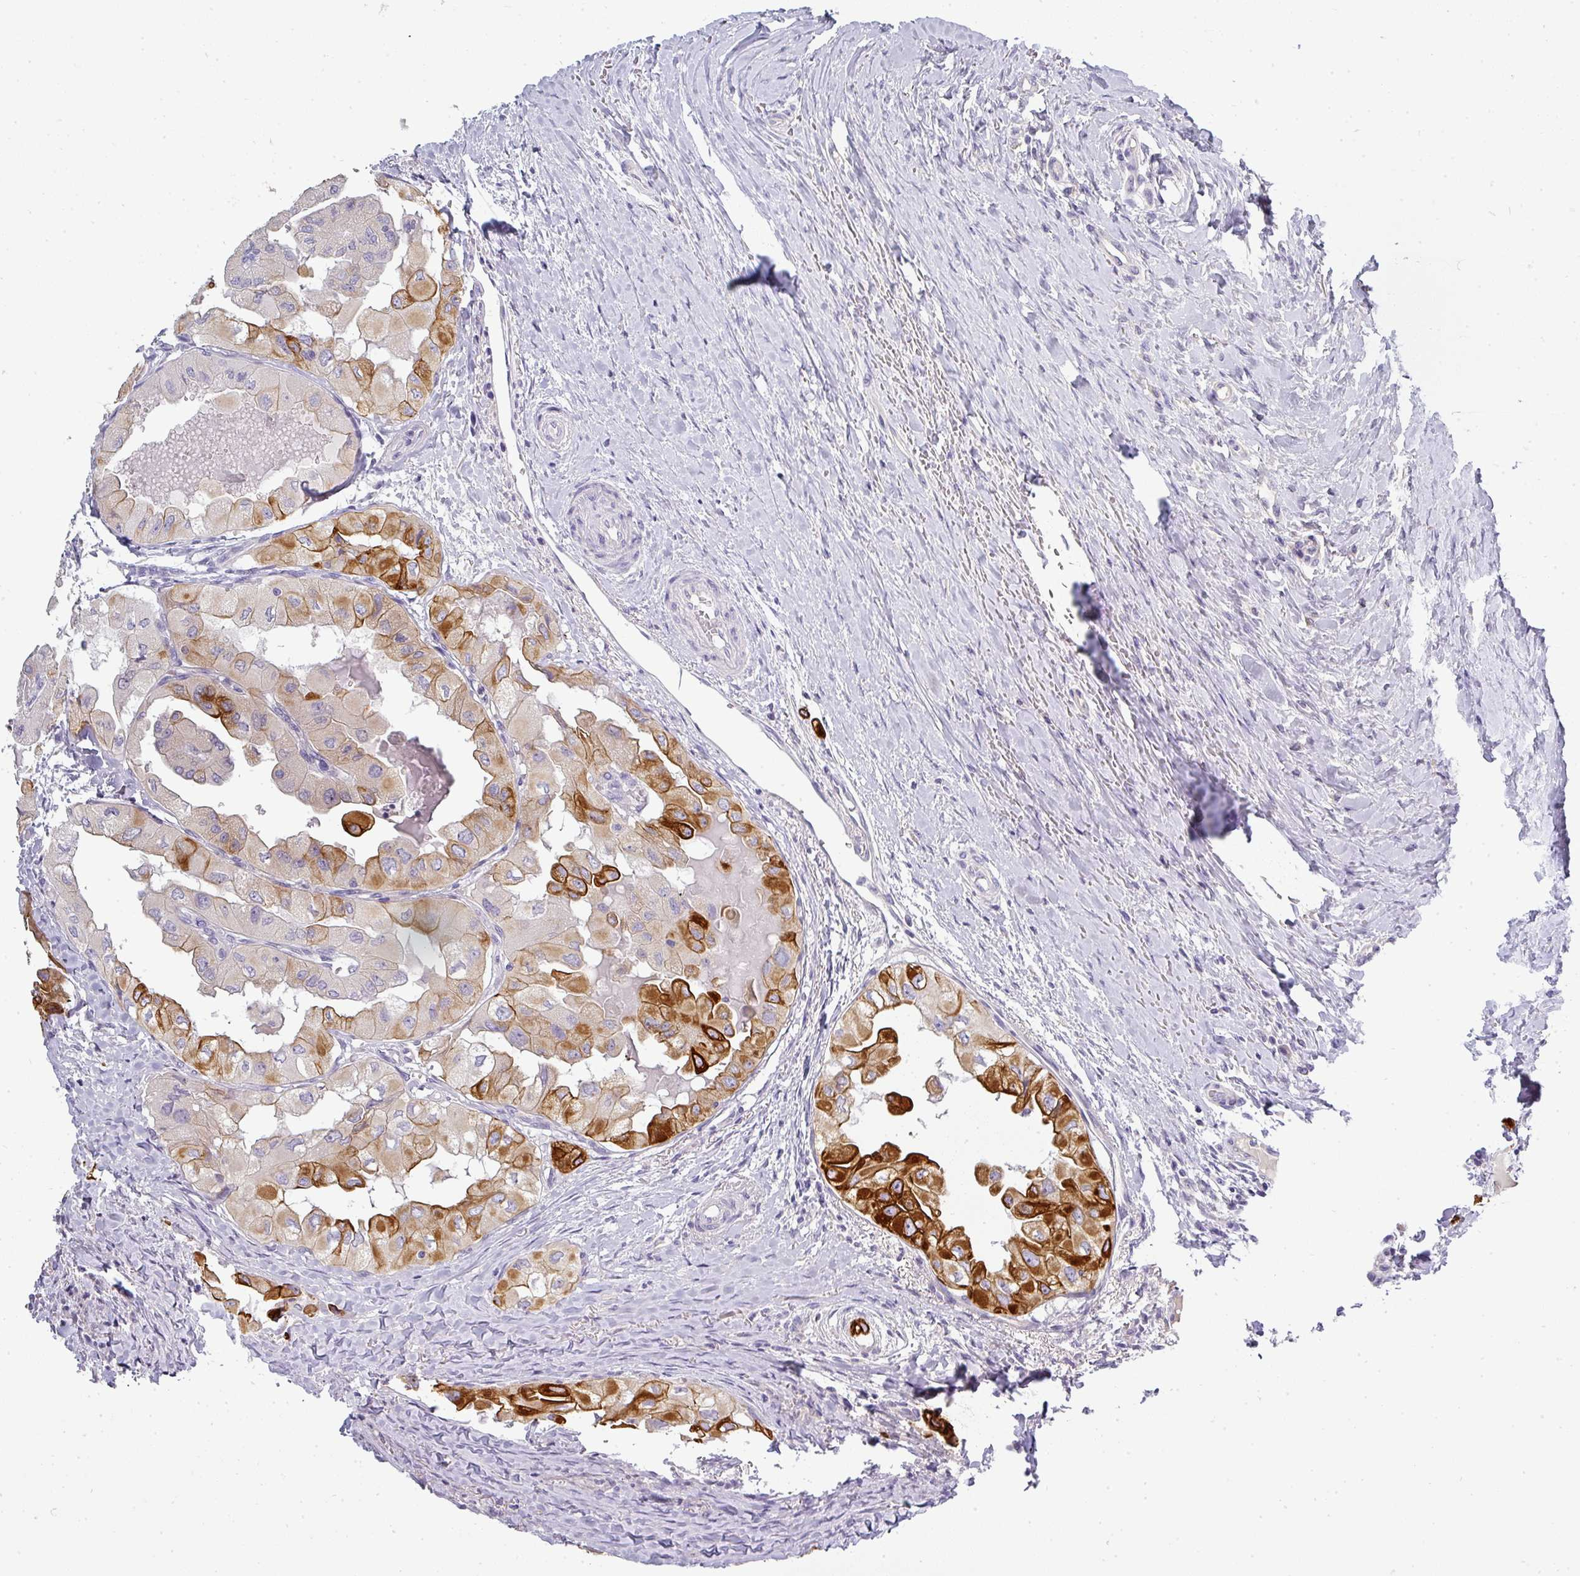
{"staining": {"intensity": "strong", "quantity": "25%-75%", "location": "cytoplasmic/membranous"}, "tissue": "thyroid cancer", "cell_type": "Tumor cells", "image_type": "cancer", "snomed": [{"axis": "morphology", "description": "Papillary adenocarcinoma, NOS"}, {"axis": "topography", "description": "Thyroid gland"}], "caption": "A brown stain shows strong cytoplasmic/membranous expression of a protein in thyroid cancer tumor cells.", "gene": "ASXL3", "patient": {"sex": "female", "age": 59}}